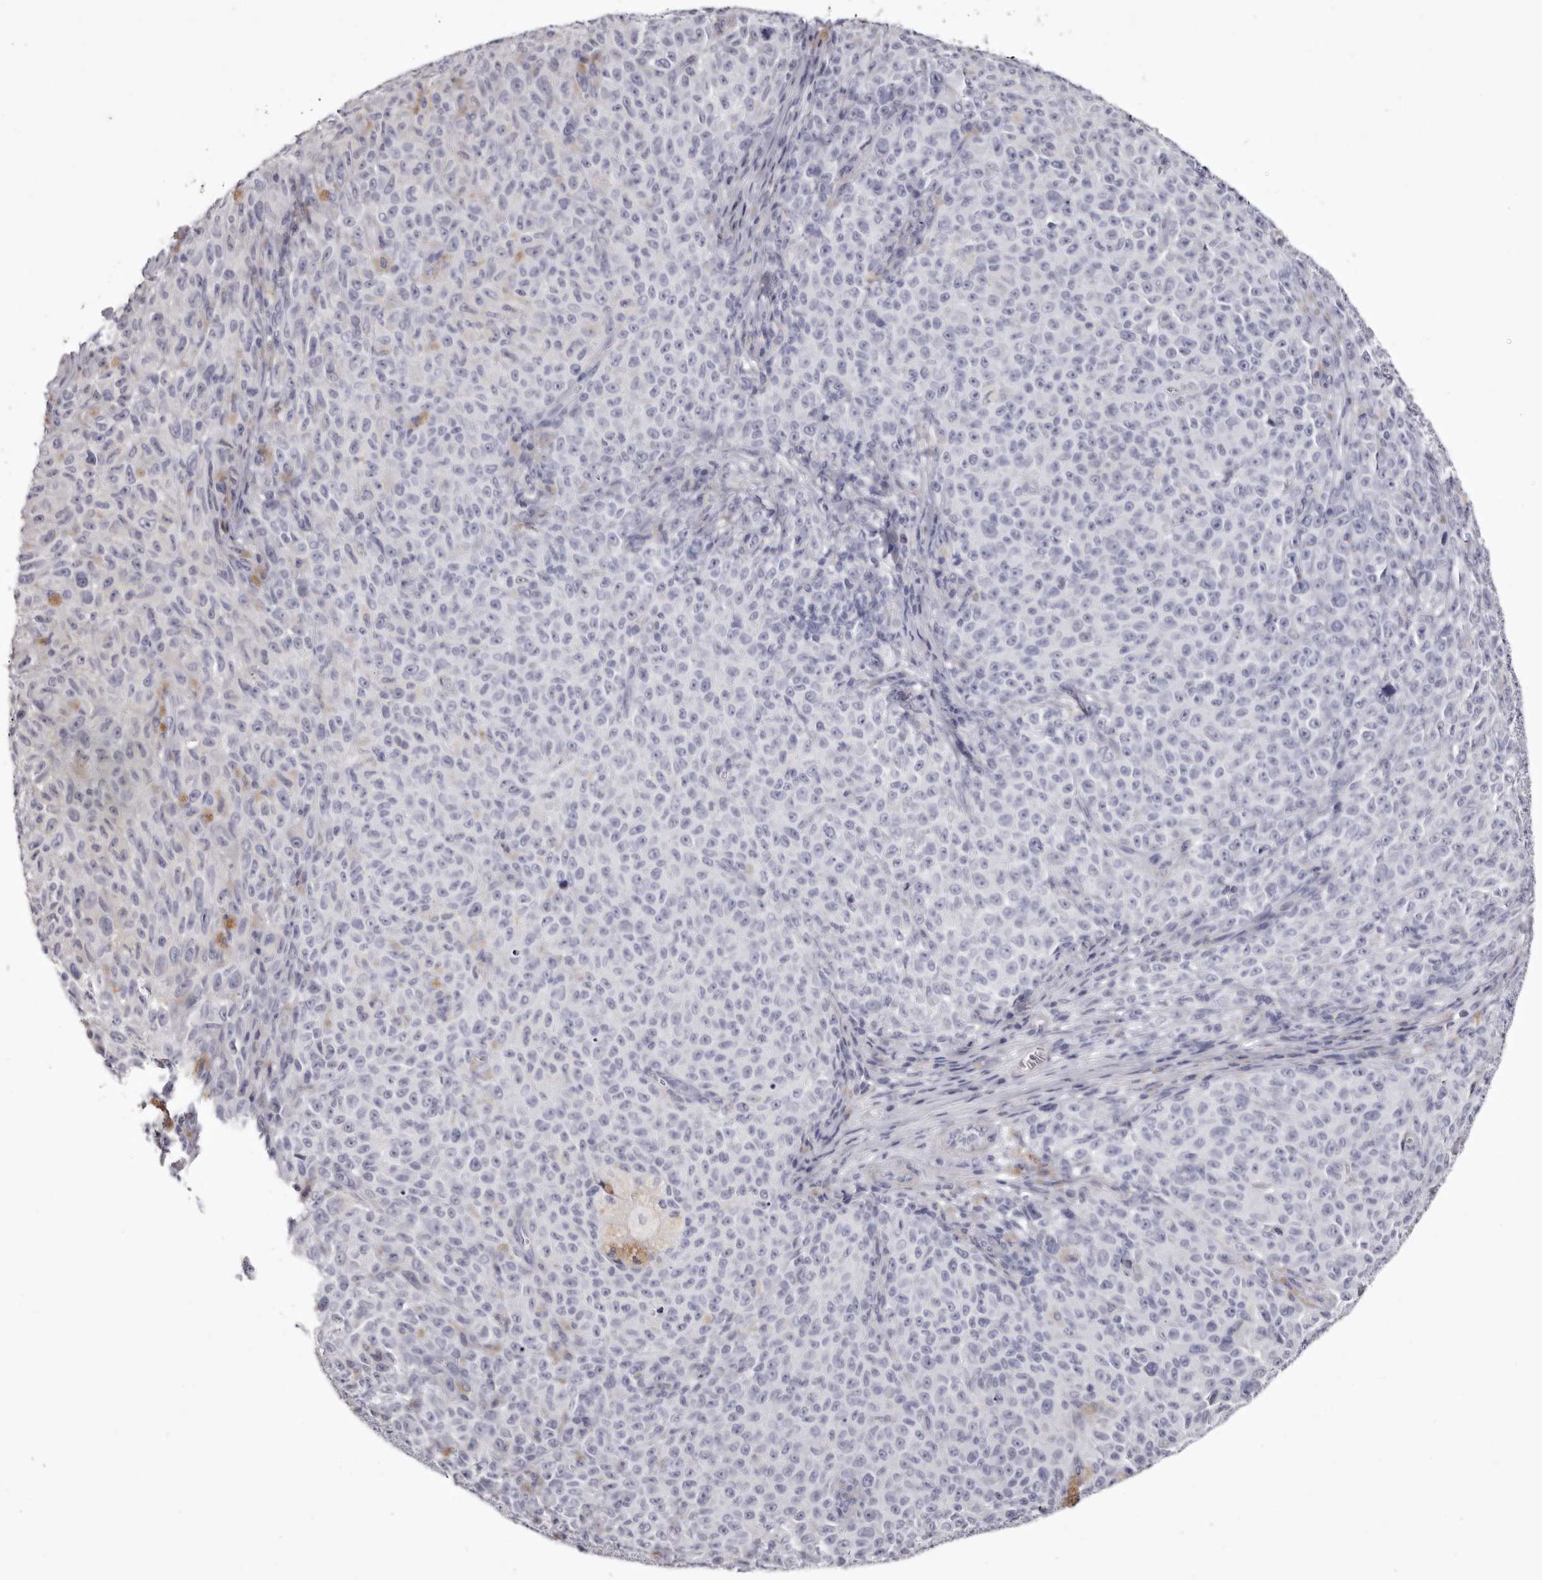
{"staining": {"intensity": "negative", "quantity": "none", "location": "none"}, "tissue": "melanoma", "cell_type": "Tumor cells", "image_type": "cancer", "snomed": [{"axis": "morphology", "description": "Malignant melanoma, NOS"}, {"axis": "topography", "description": "Skin"}], "caption": "A photomicrograph of melanoma stained for a protein displays no brown staining in tumor cells.", "gene": "CA6", "patient": {"sex": "female", "age": 82}}